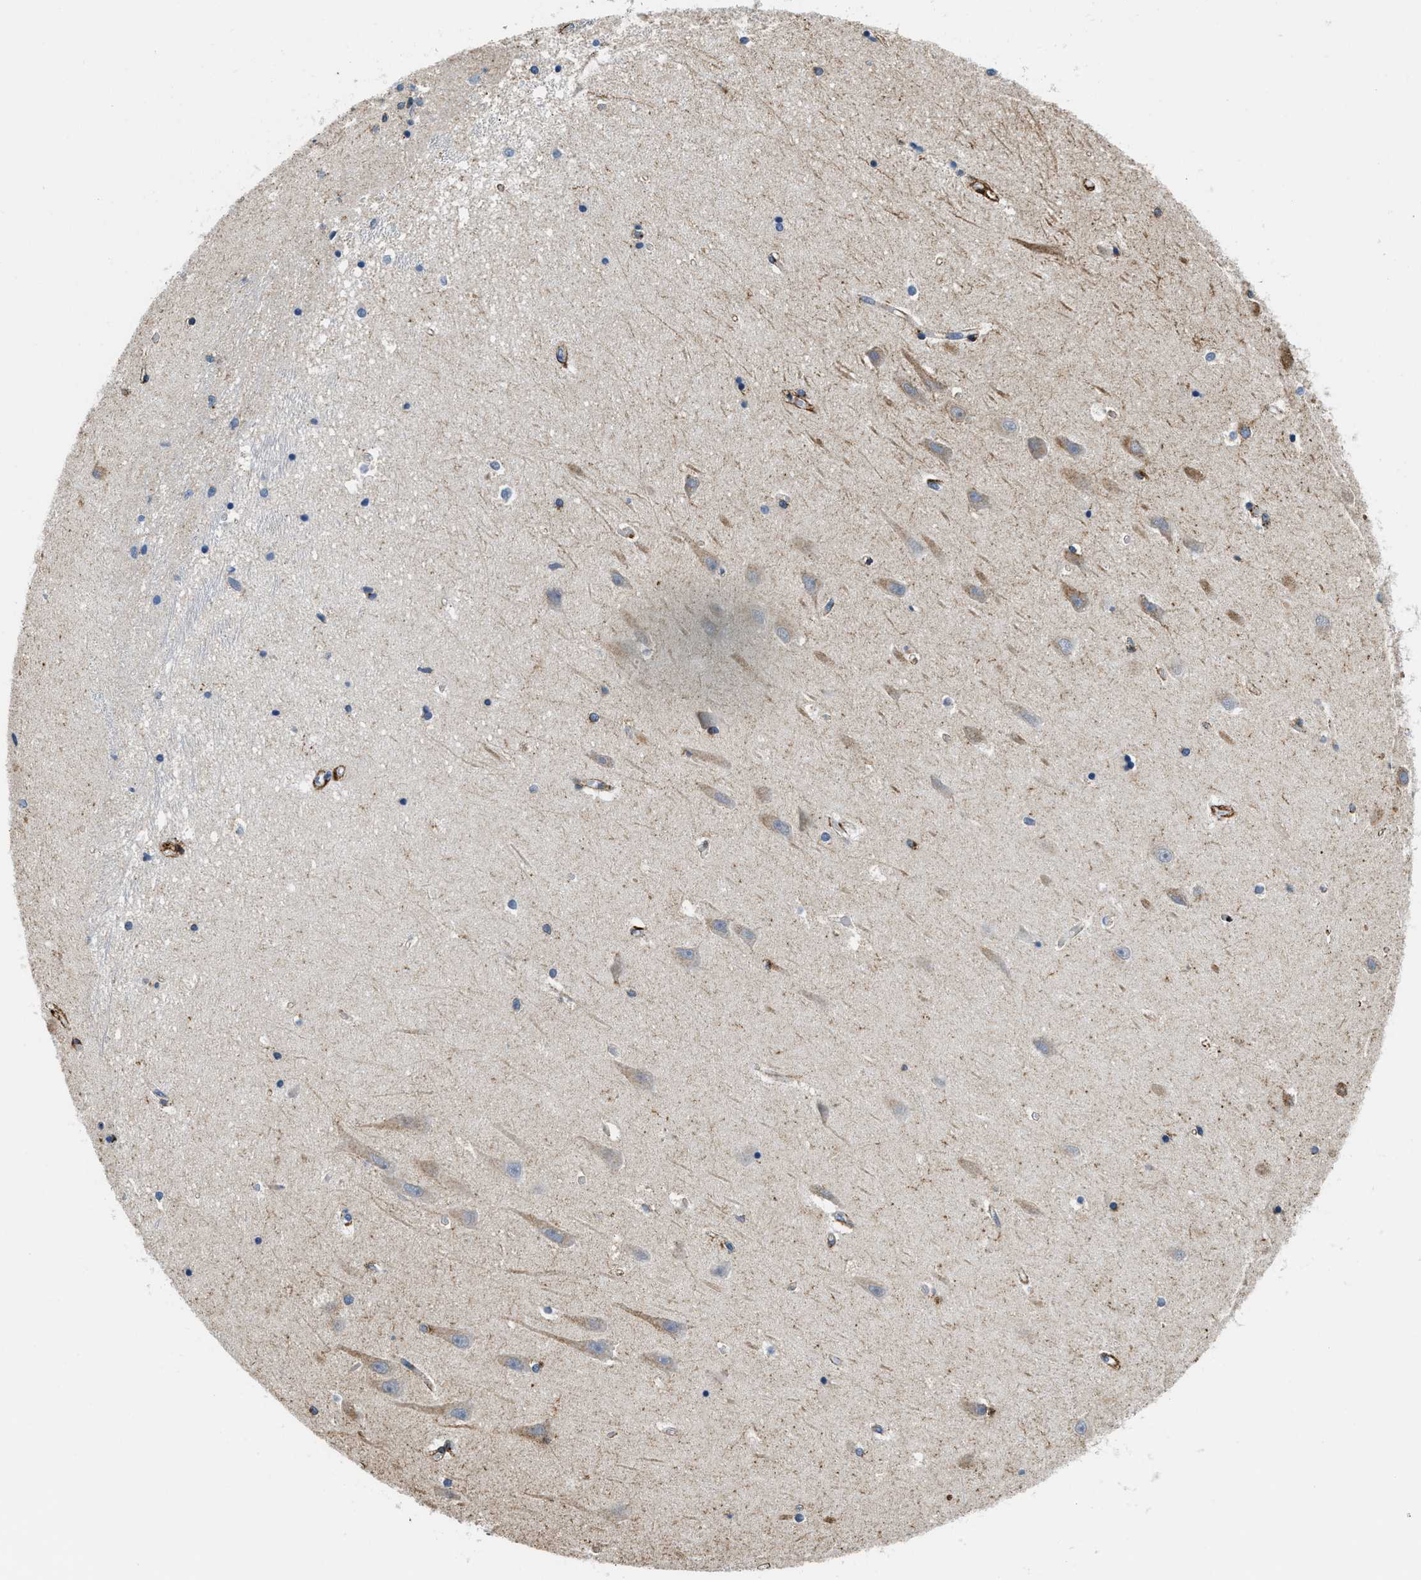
{"staining": {"intensity": "weak", "quantity": "<25%", "location": "cytoplasmic/membranous"}, "tissue": "hippocampus", "cell_type": "Glial cells", "image_type": "normal", "snomed": [{"axis": "morphology", "description": "Normal tissue, NOS"}, {"axis": "topography", "description": "Hippocampus"}], "caption": "This micrograph is of unremarkable hippocampus stained with IHC to label a protein in brown with the nuclei are counter-stained blue. There is no staining in glial cells.", "gene": "LRP1", "patient": {"sex": "male", "age": 45}}